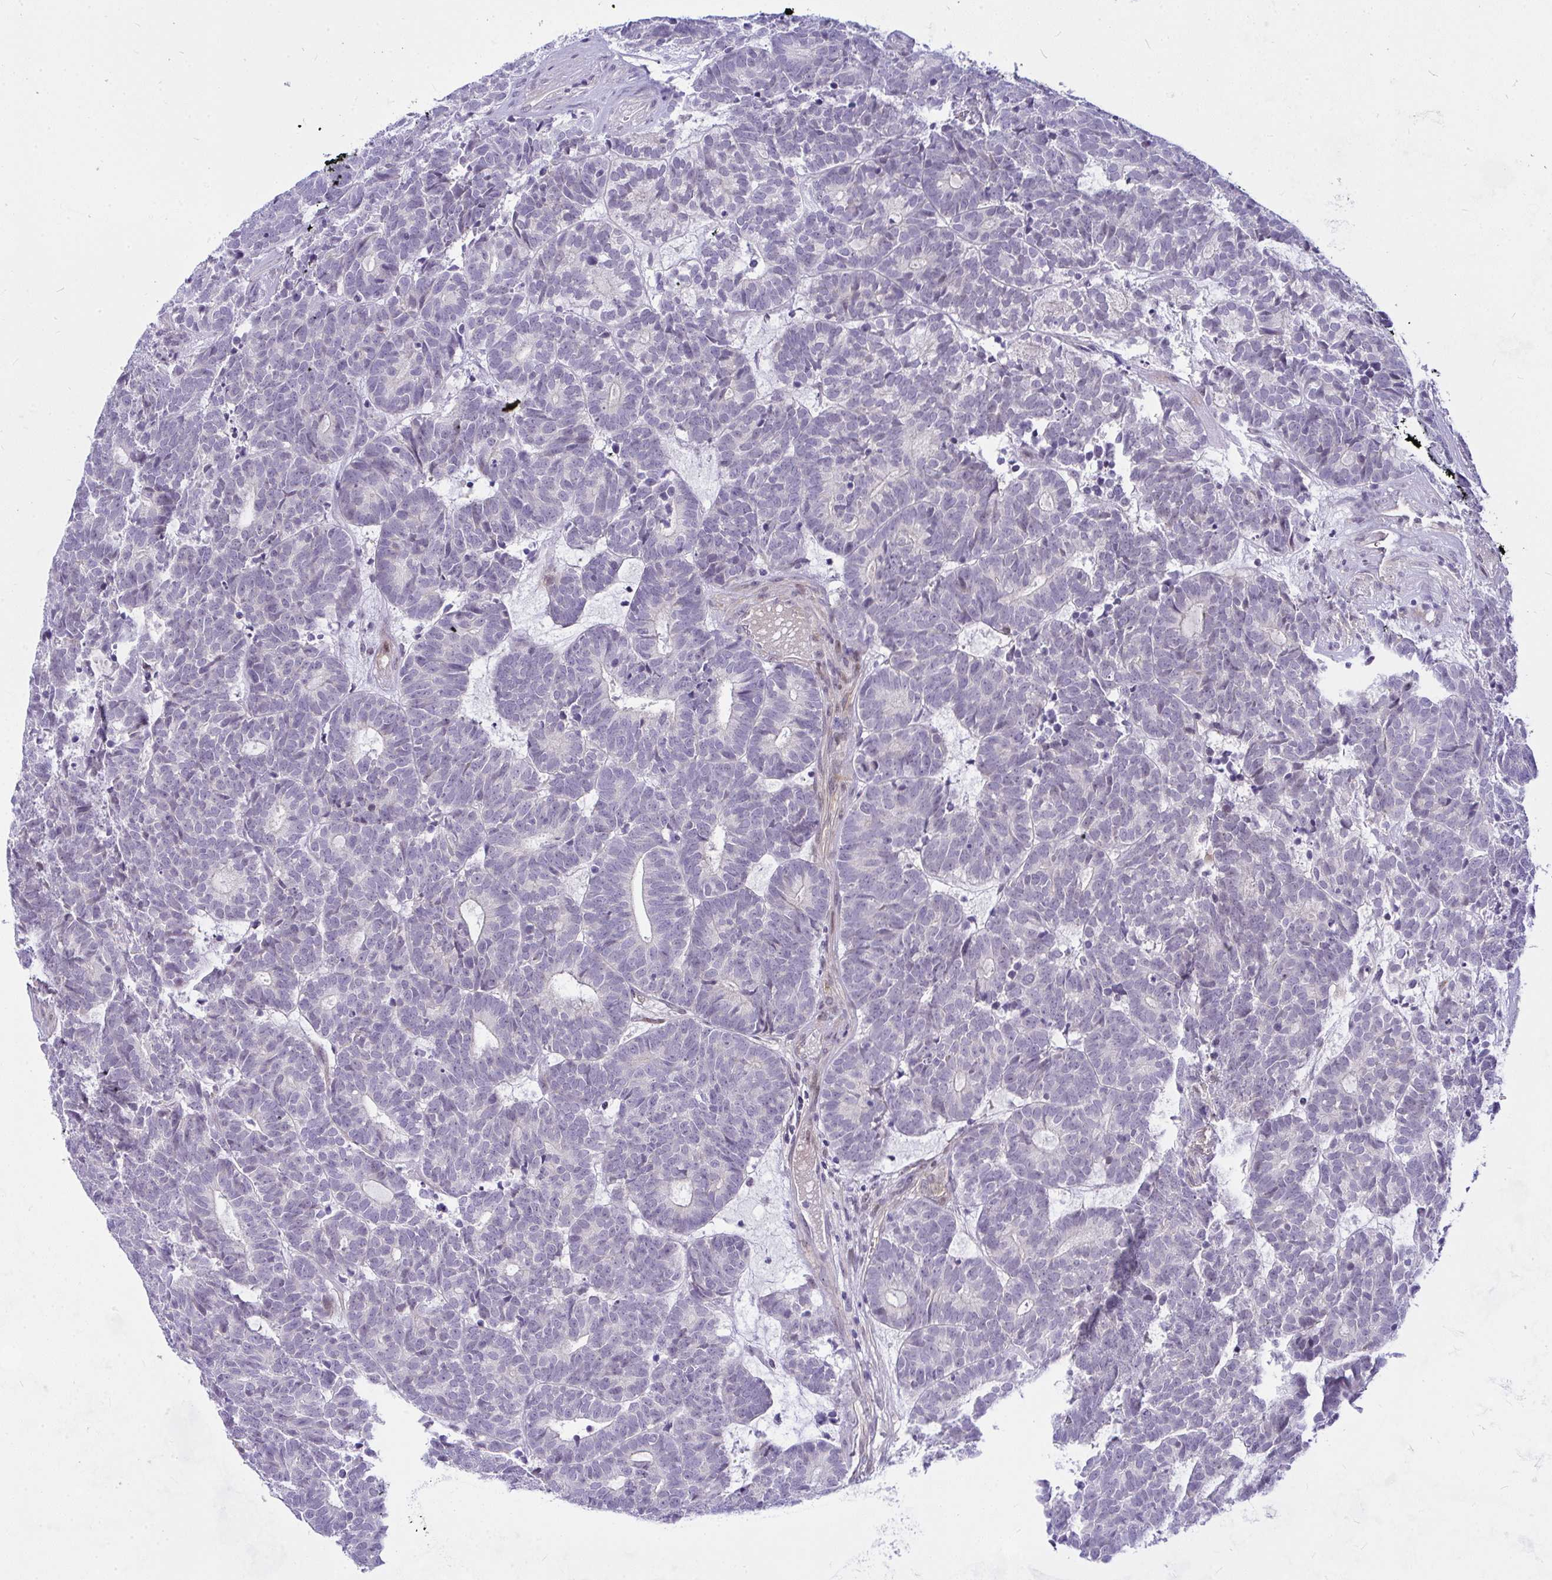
{"staining": {"intensity": "negative", "quantity": "none", "location": "none"}, "tissue": "head and neck cancer", "cell_type": "Tumor cells", "image_type": "cancer", "snomed": [{"axis": "morphology", "description": "Adenocarcinoma, NOS"}, {"axis": "topography", "description": "Head-Neck"}], "caption": "Tumor cells show no significant protein positivity in adenocarcinoma (head and neck).", "gene": "NFXL1", "patient": {"sex": "female", "age": 81}}